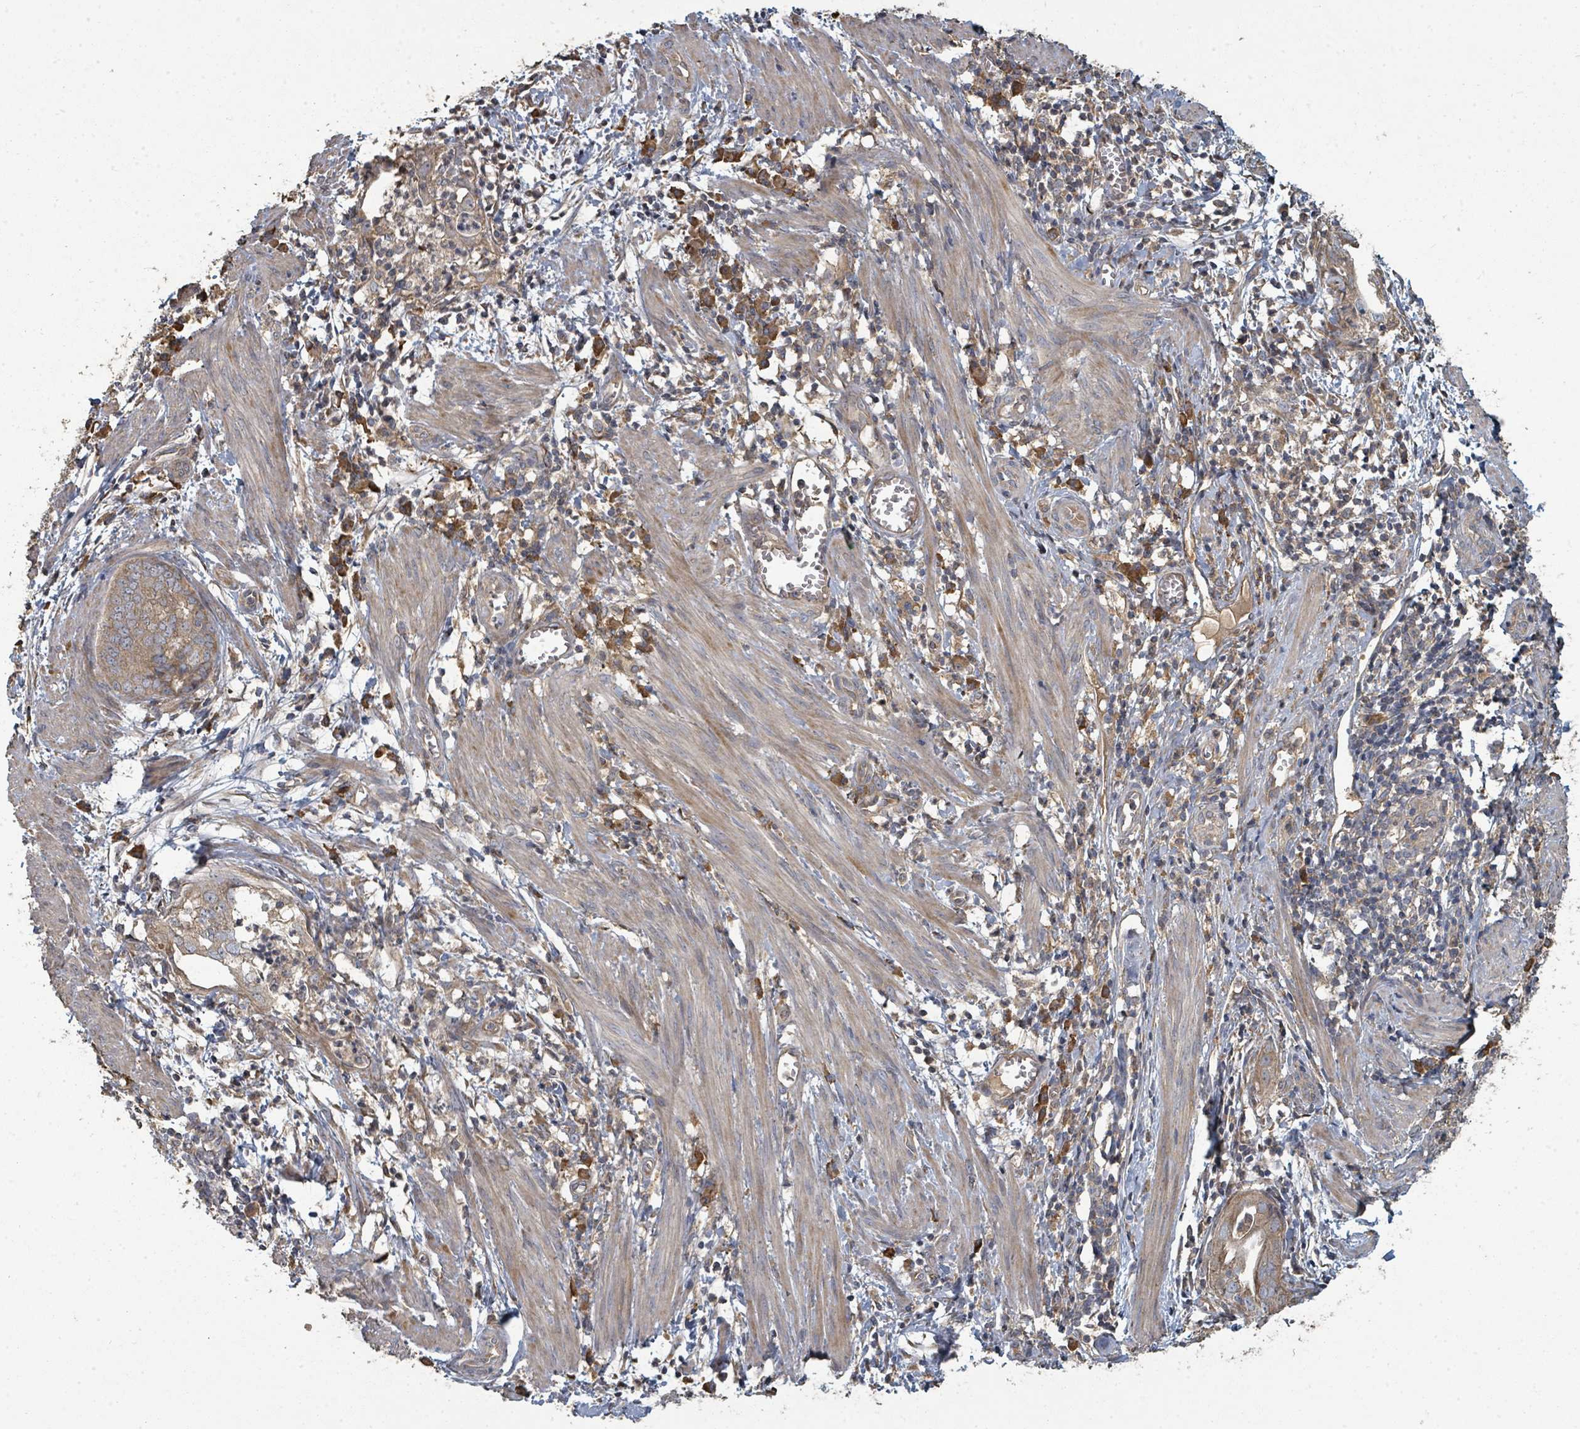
{"staining": {"intensity": "moderate", "quantity": ">75%", "location": "cytoplasmic/membranous"}, "tissue": "endometrial cancer", "cell_type": "Tumor cells", "image_type": "cancer", "snomed": [{"axis": "morphology", "description": "Adenocarcinoma, NOS"}, {"axis": "topography", "description": "Endometrium"}], "caption": "Protein expression analysis of endometrial cancer displays moderate cytoplasmic/membranous positivity in about >75% of tumor cells.", "gene": "WDFY1", "patient": {"sex": "female", "age": 68}}